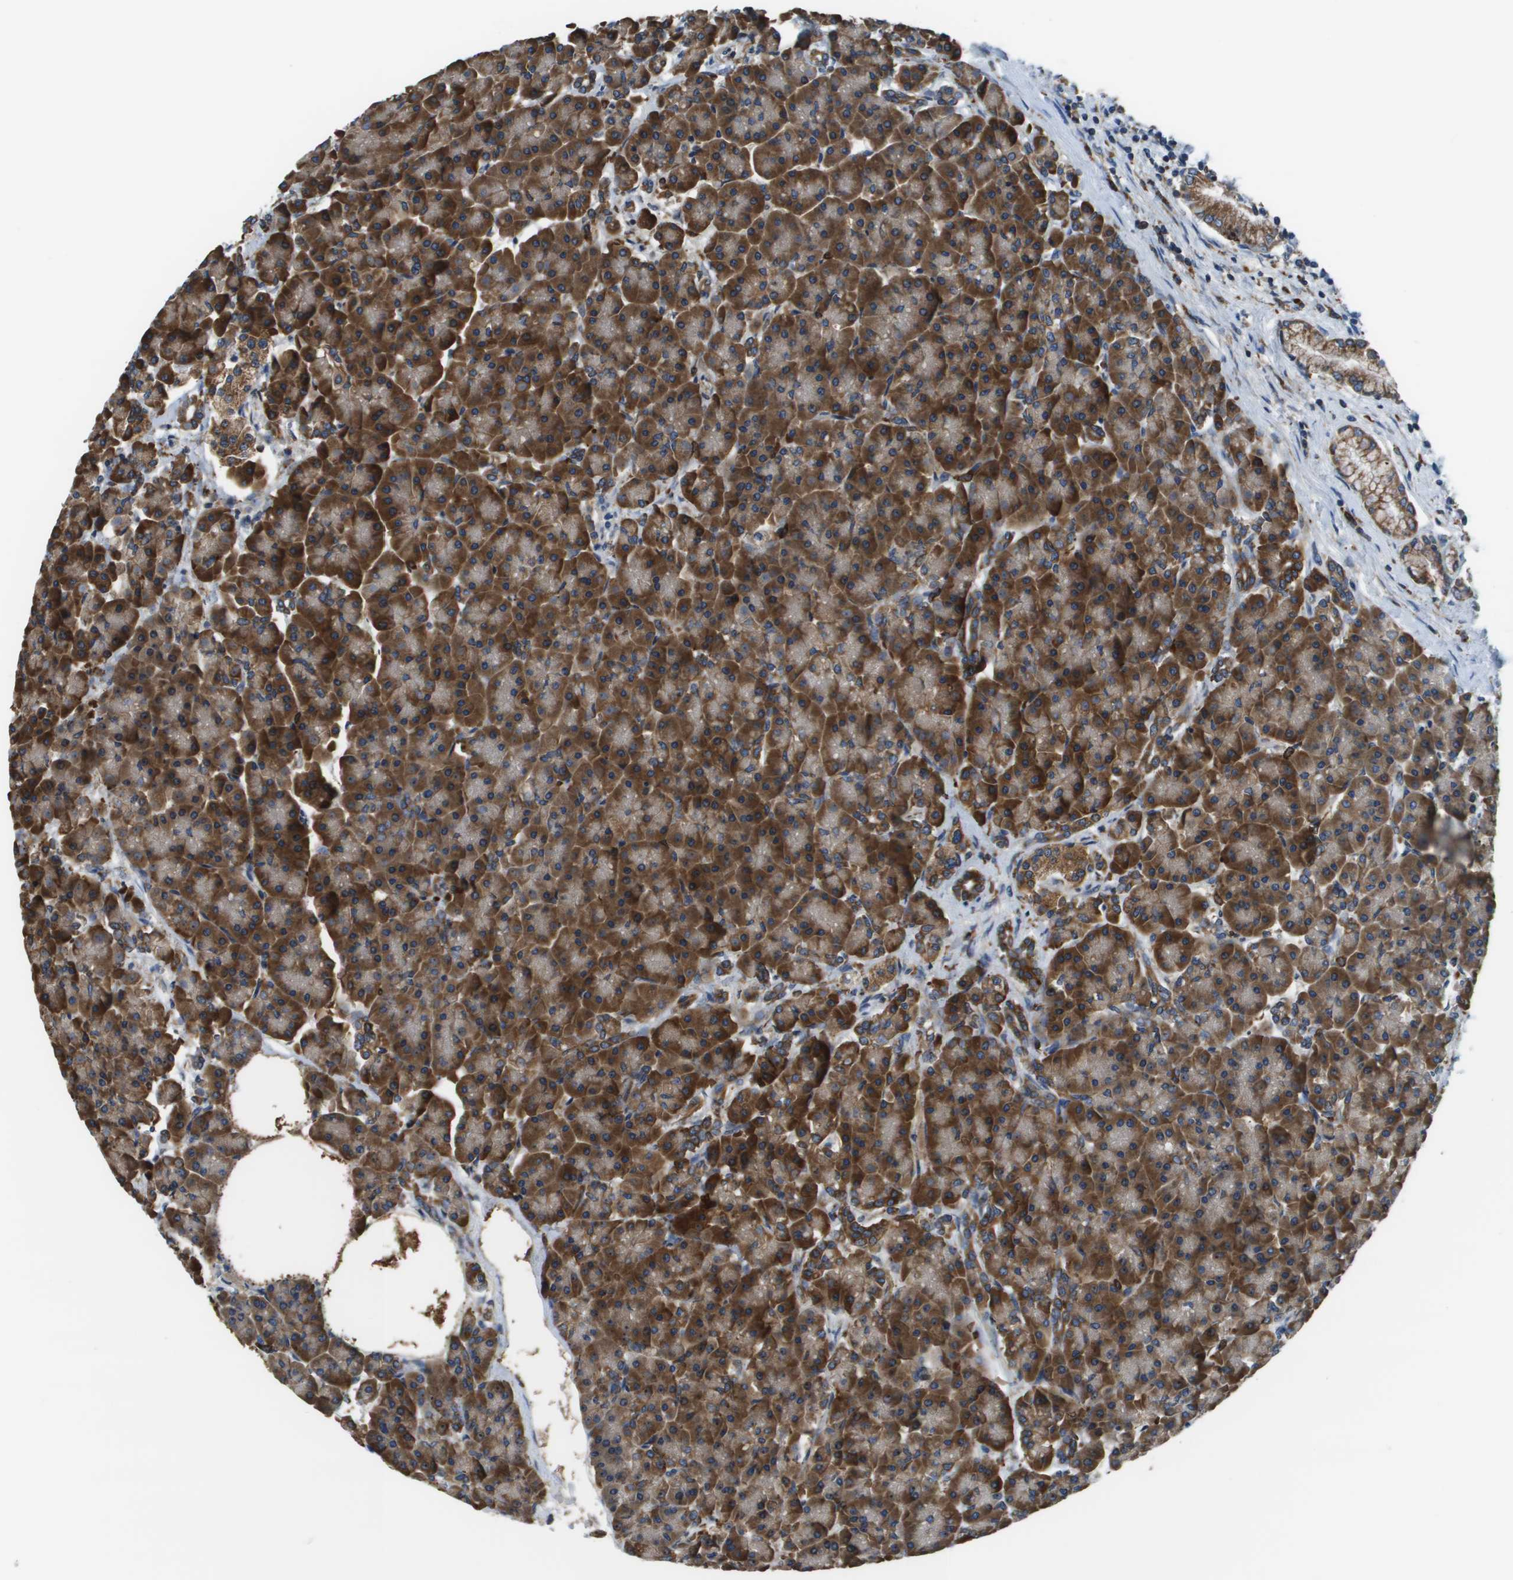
{"staining": {"intensity": "strong", "quantity": ">75%", "location": "cytoplasmic/membranous"}, "tissue": "pancreas", "cell_type": "Exocrine glandular cells", "image_type": "normal", "snomed": [{"axis": "morphology", "description": "Normal tissue, NOS"}, {"axis": "topography", "description": "Pancreas"}], "caption": "The immunohistochemical stain highlights strong cytoplasmic/membranous positivity in exocrine glandular cells of unremarkable pancreas. Ihc stains the protein of interest in brown and the nuclei are stained blue.", "gene": "CNPY3", "patient": {"sex": "female", "age": 70}}